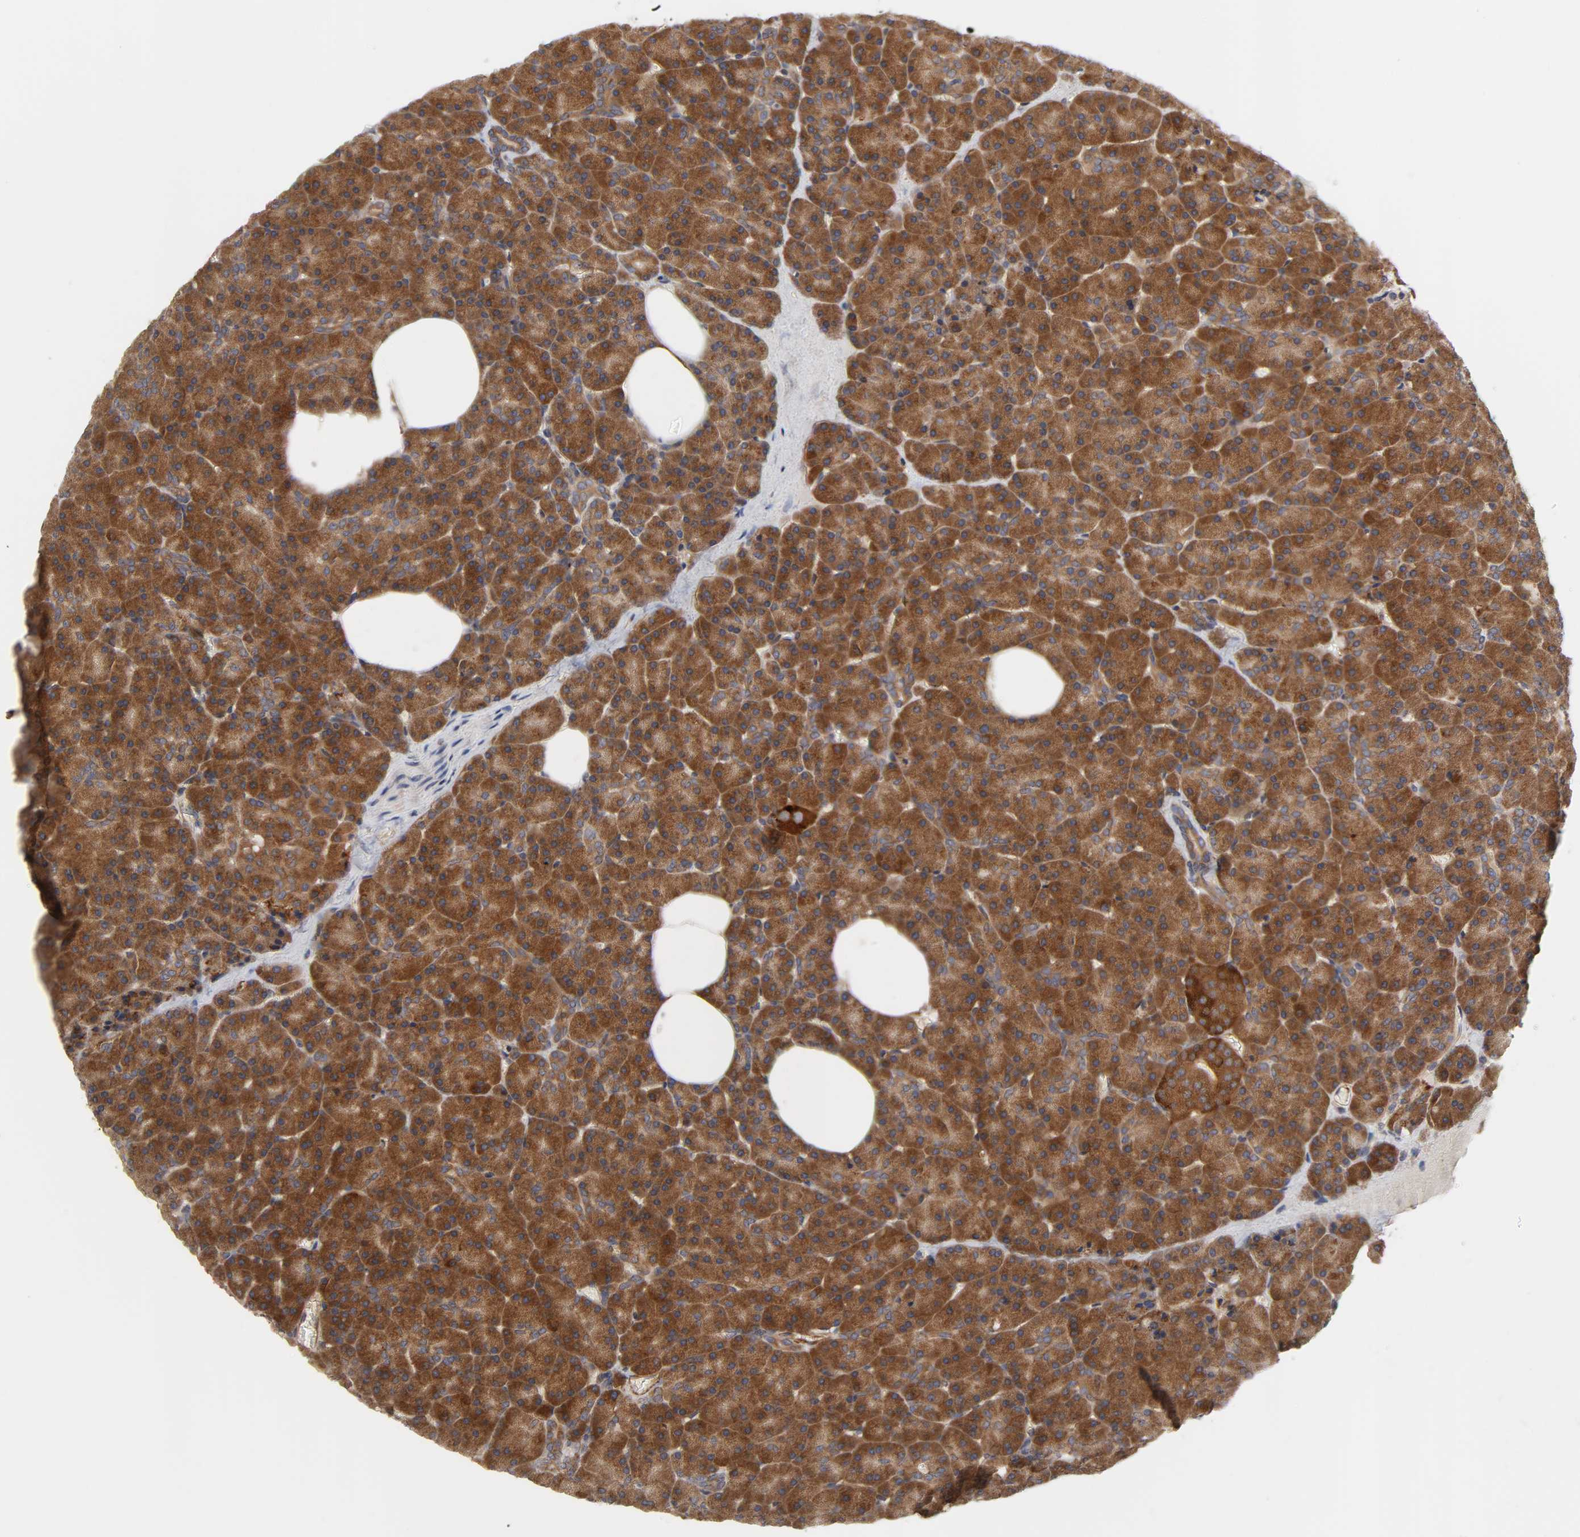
{"staining": {"intensity": "moderate", "quantity": ">75%", "location": "cytoplasmic/membranous"}, "tissue": "pancreas", "cell_type": "Exocrine glandular cells", "image_type": "normal", "snomed": [{"axis": "morphology", "description": "Normal tissue, NOS"}, {"axis": "topography", "description": "Pancreas"}], "caption": "This image shows unremarkable pancreas stained with immunohistochemistry (IHC) to label a protein in brown. The cytoplasmic/membranous of exocrine glandular cells show moderate positivity for the protein. Nuclei are counter-stained blue.", "gene": "GNPTG", "patient": {"sex": "female", "age": 35}}